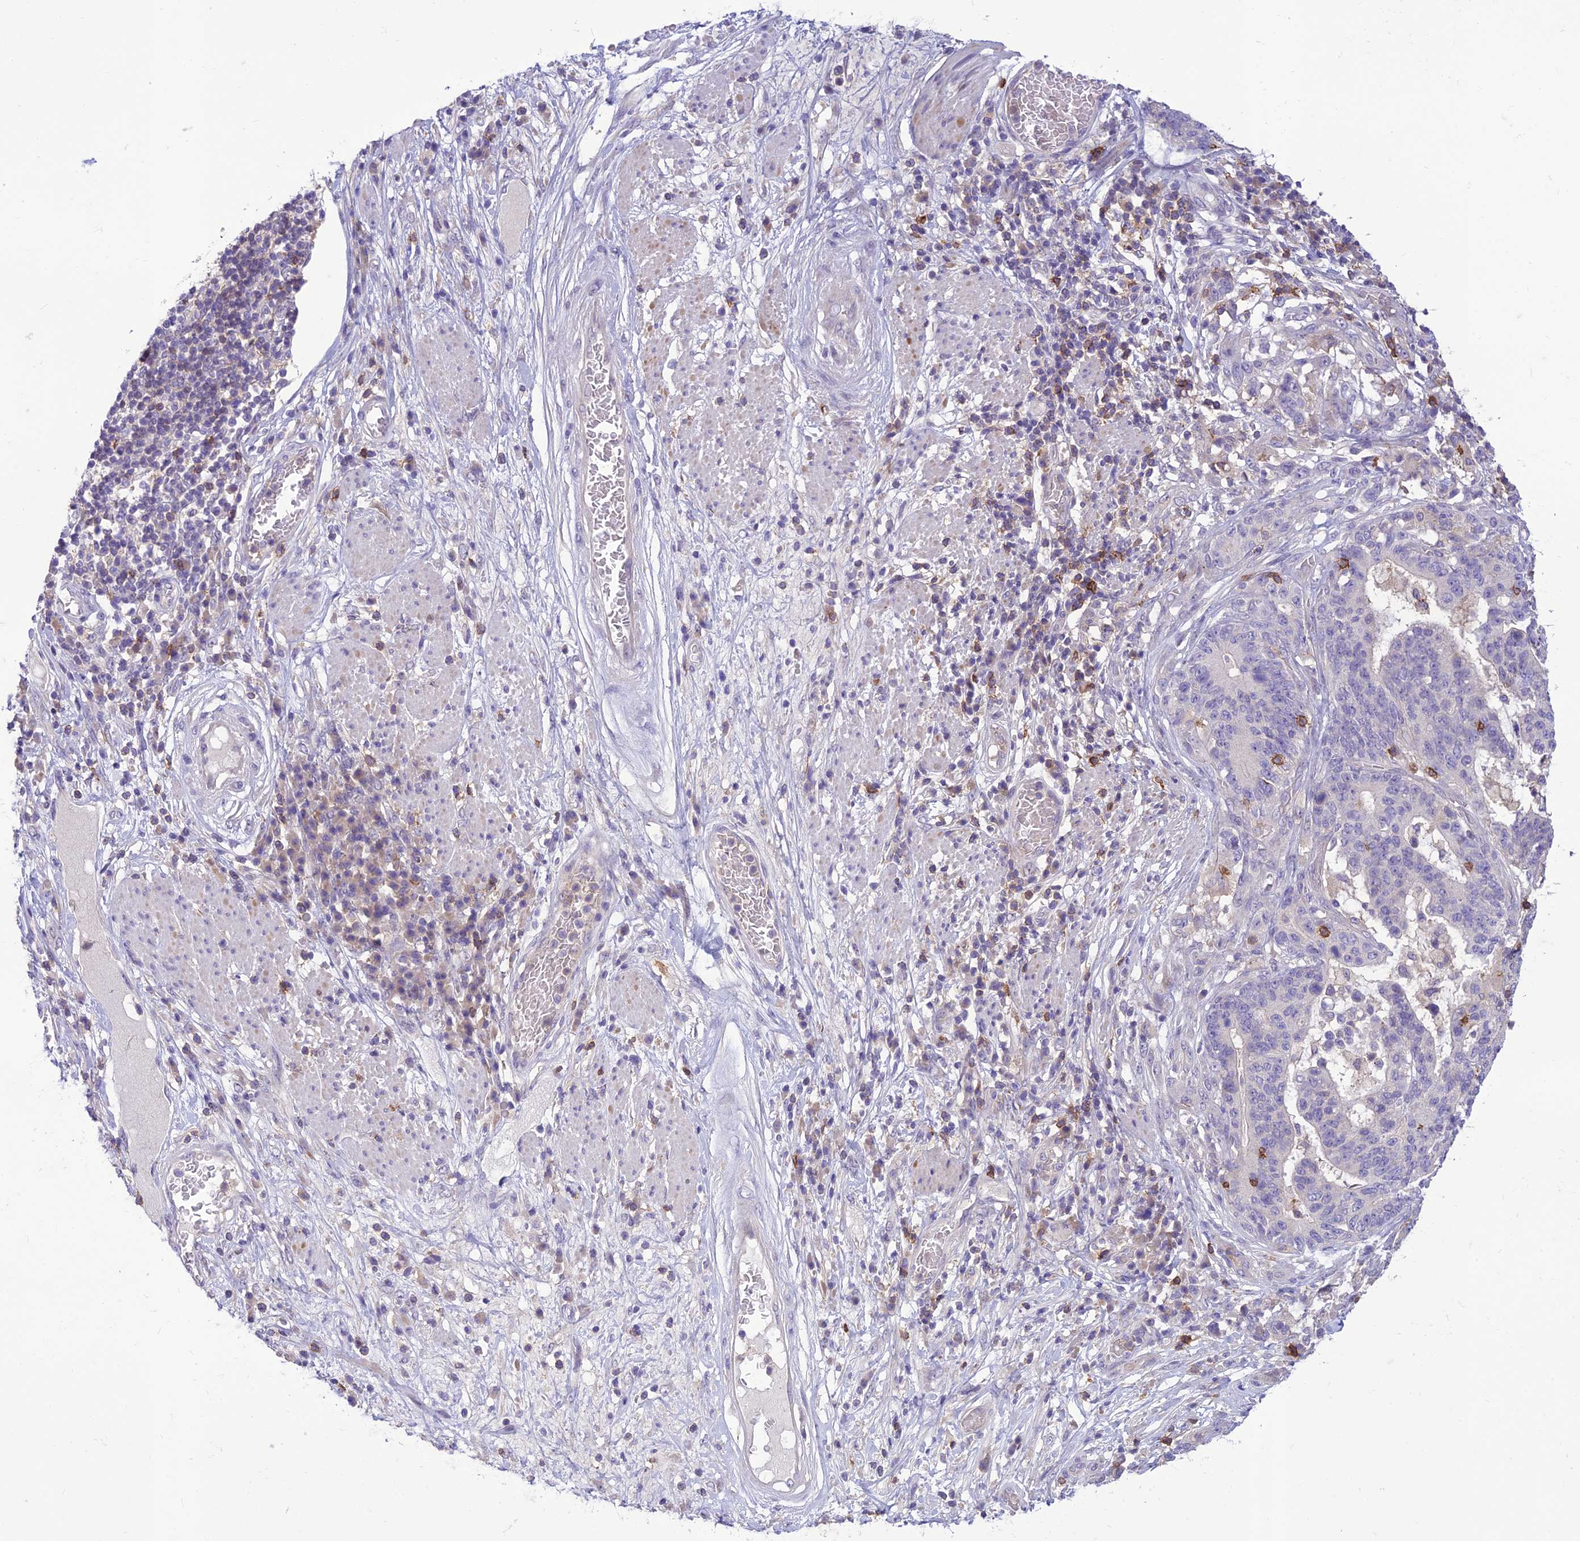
{"staining": {"intensity": "negative", "quantity": "none", "location": "none"}, "tissue": "stomach cancer", "cell_type": "Tumor cells", "image_type": "cancer", "snomed": [{"axis": "morphology", "description": "Normal tissue, NOS"}, {"axis": "morphology", "description": "Adenocarcinoma, NOS"}, {"axis": "topography", "description": "Stomach"}], "caption": "This image is of adenocarcinoma (stomach) stained with IHC to label a protein in brown with the nuclei are counter-stained blue. There is no positivity in tumor cells.", "gene": "ITGAE", "patient": {"sex": "female", "age": 64}}